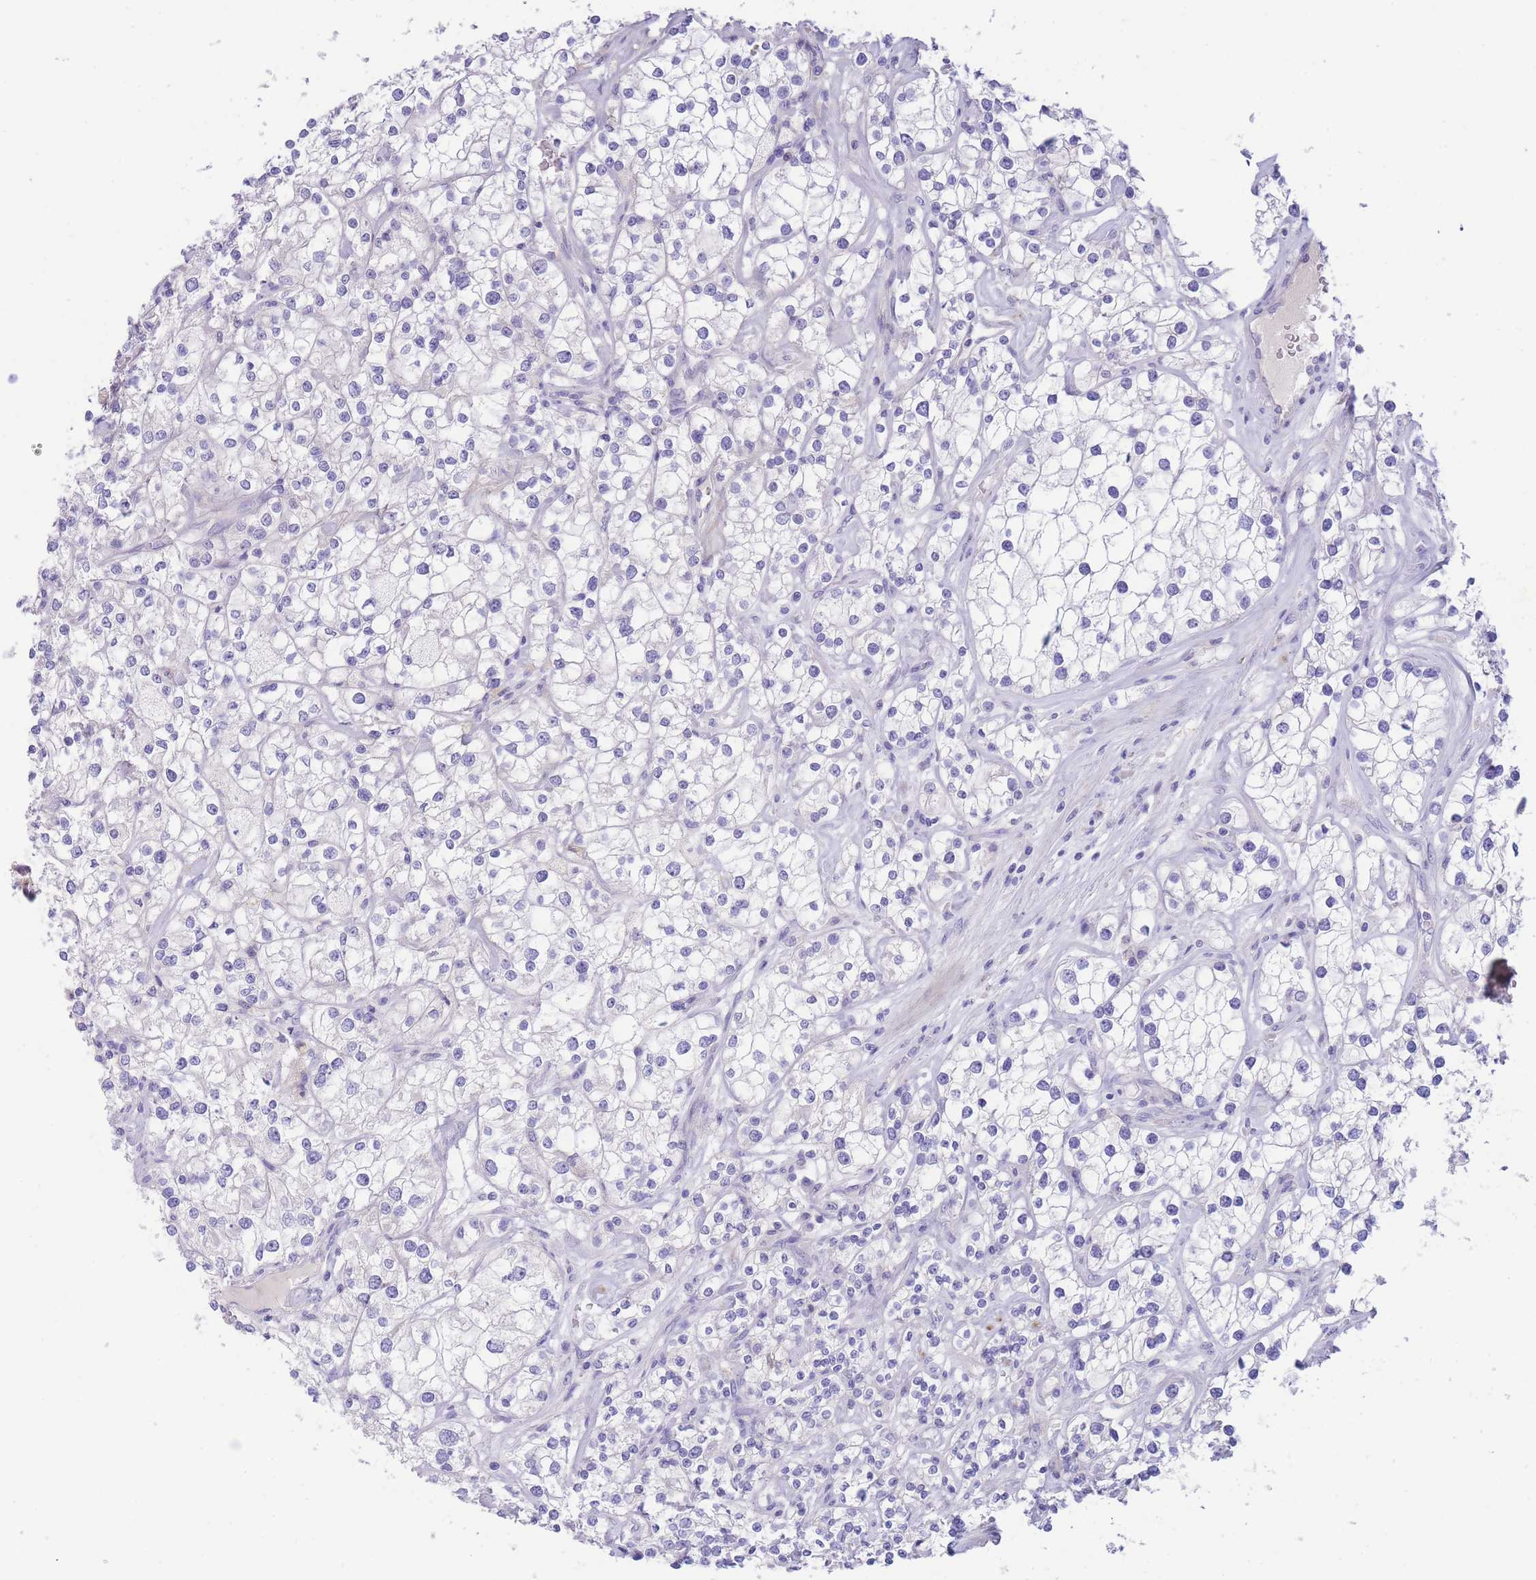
{"staining": {"intensity": "negative", "quantity": "none", "location": "none"}, "tissue": "renal cancer", "cell_type": "Tumor cells", "image_type": "cancer", "snomed": [{"axis": "morphology", "description": "Adenocarcinoma, NOS"}, {"axis": "topography", "description": "Kidney"}], "caption": "Tumor cells are negative for brown protein staining in renal cancer (adenocarcinoma).", "gene": "PCDHB3", "patient": {"sex": "male", "age": 77}}